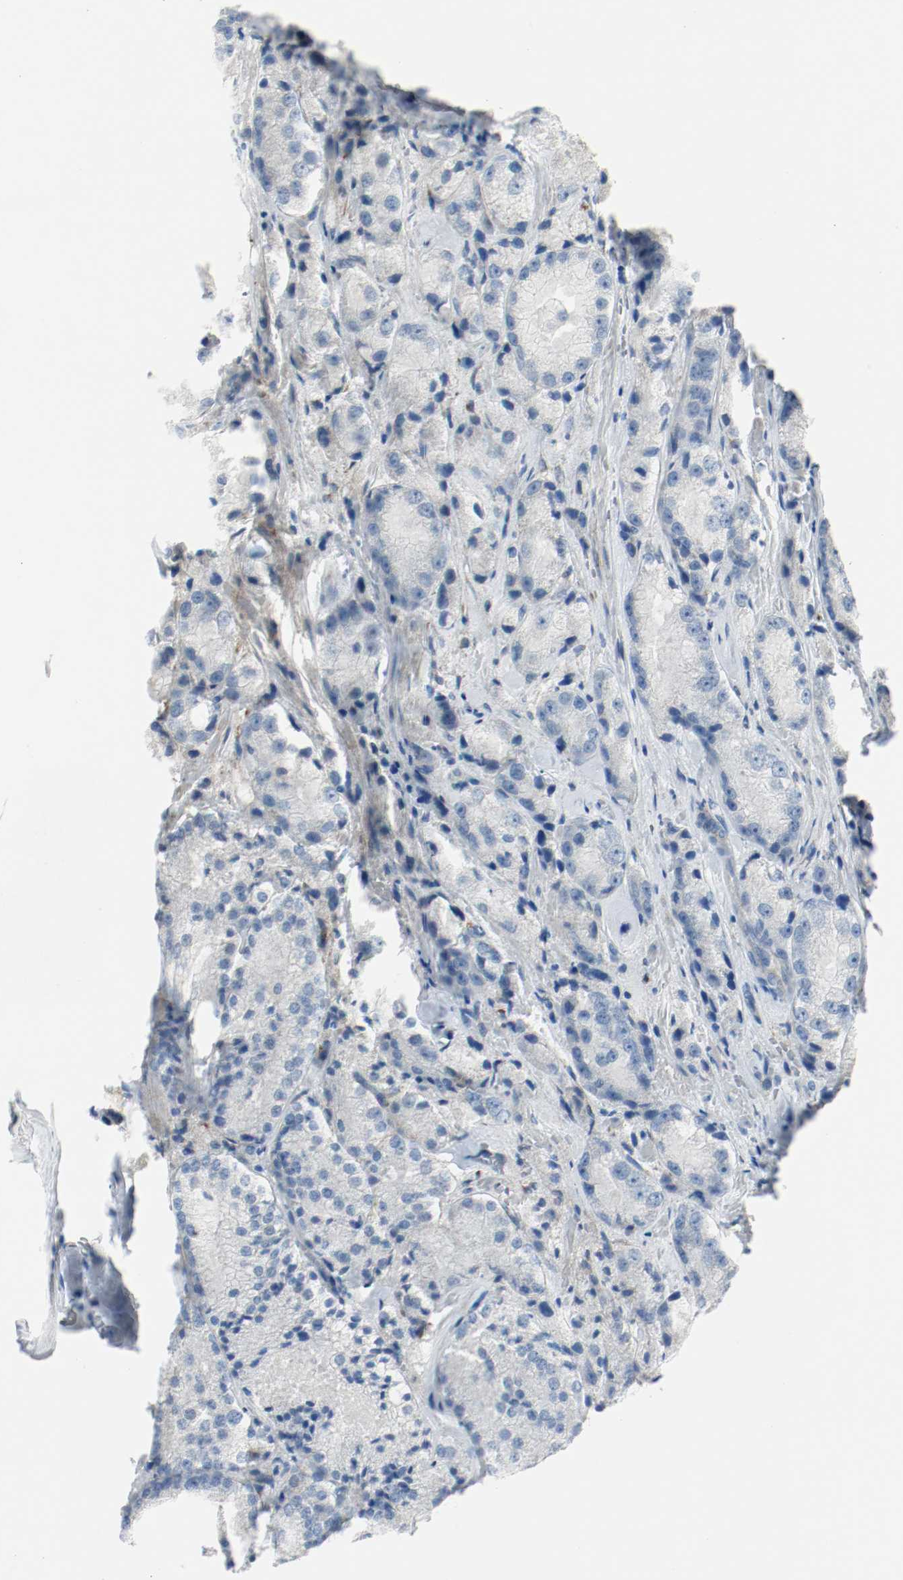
{"staining": {"intensity": "negative", "quantity": "none", "location": "none"}, "tissue": "prostate cancer", "cell_type": "Tumor cells", "image_type": "cancer", "snomed": [{"axis": "morphology", "description": "Adenocarcinoma, Low grade"}, {"axis": "topography", "description": "Prostate"}], "caption": "Human prostate cancer stained for a protein using IHC demonstrates no positivity in tumor cells.", "gene": "LAMB1", "patient": {"sex": "male", "age": 64}}